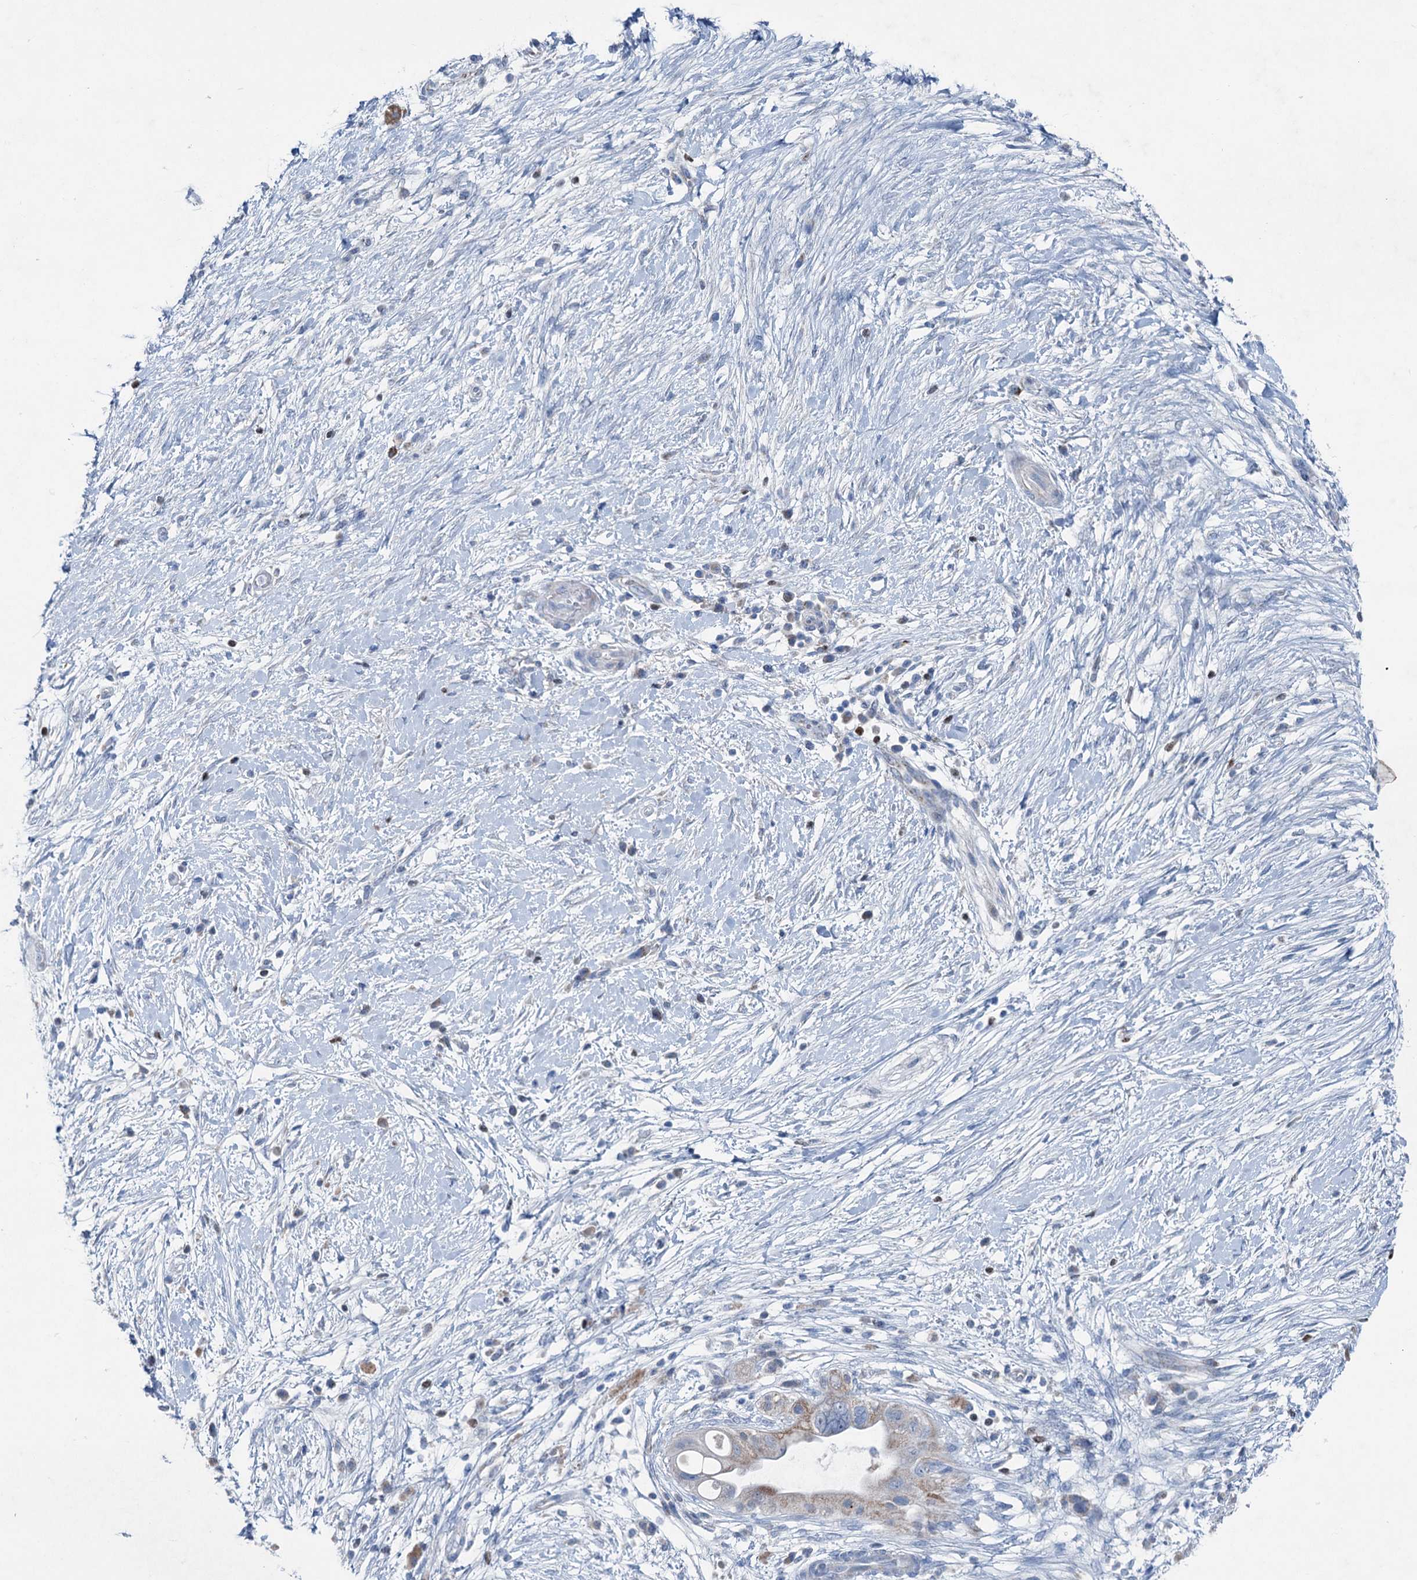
{"staining": {"intensity": "weak", "quantity": "<25%", "location": "cytoplasmic/membranous"}, "tissue": "pancreatic cancer", "cell_type": "Tumor cells", "image_type": "cancer", "snomed": [{"axis": "morphology", "description": "Adenocarcinoma, NOS"}, {"axis": "topography", "description": "Pancreas"}], "caption": "Tumor cells show no significant protein expression in pancreatic adenocarcinoma. (Immunohistochemistry, brightfield microscopy, high magnification).", "gene": "ELP4", "patient": {"sex": "male", "age": 68}}